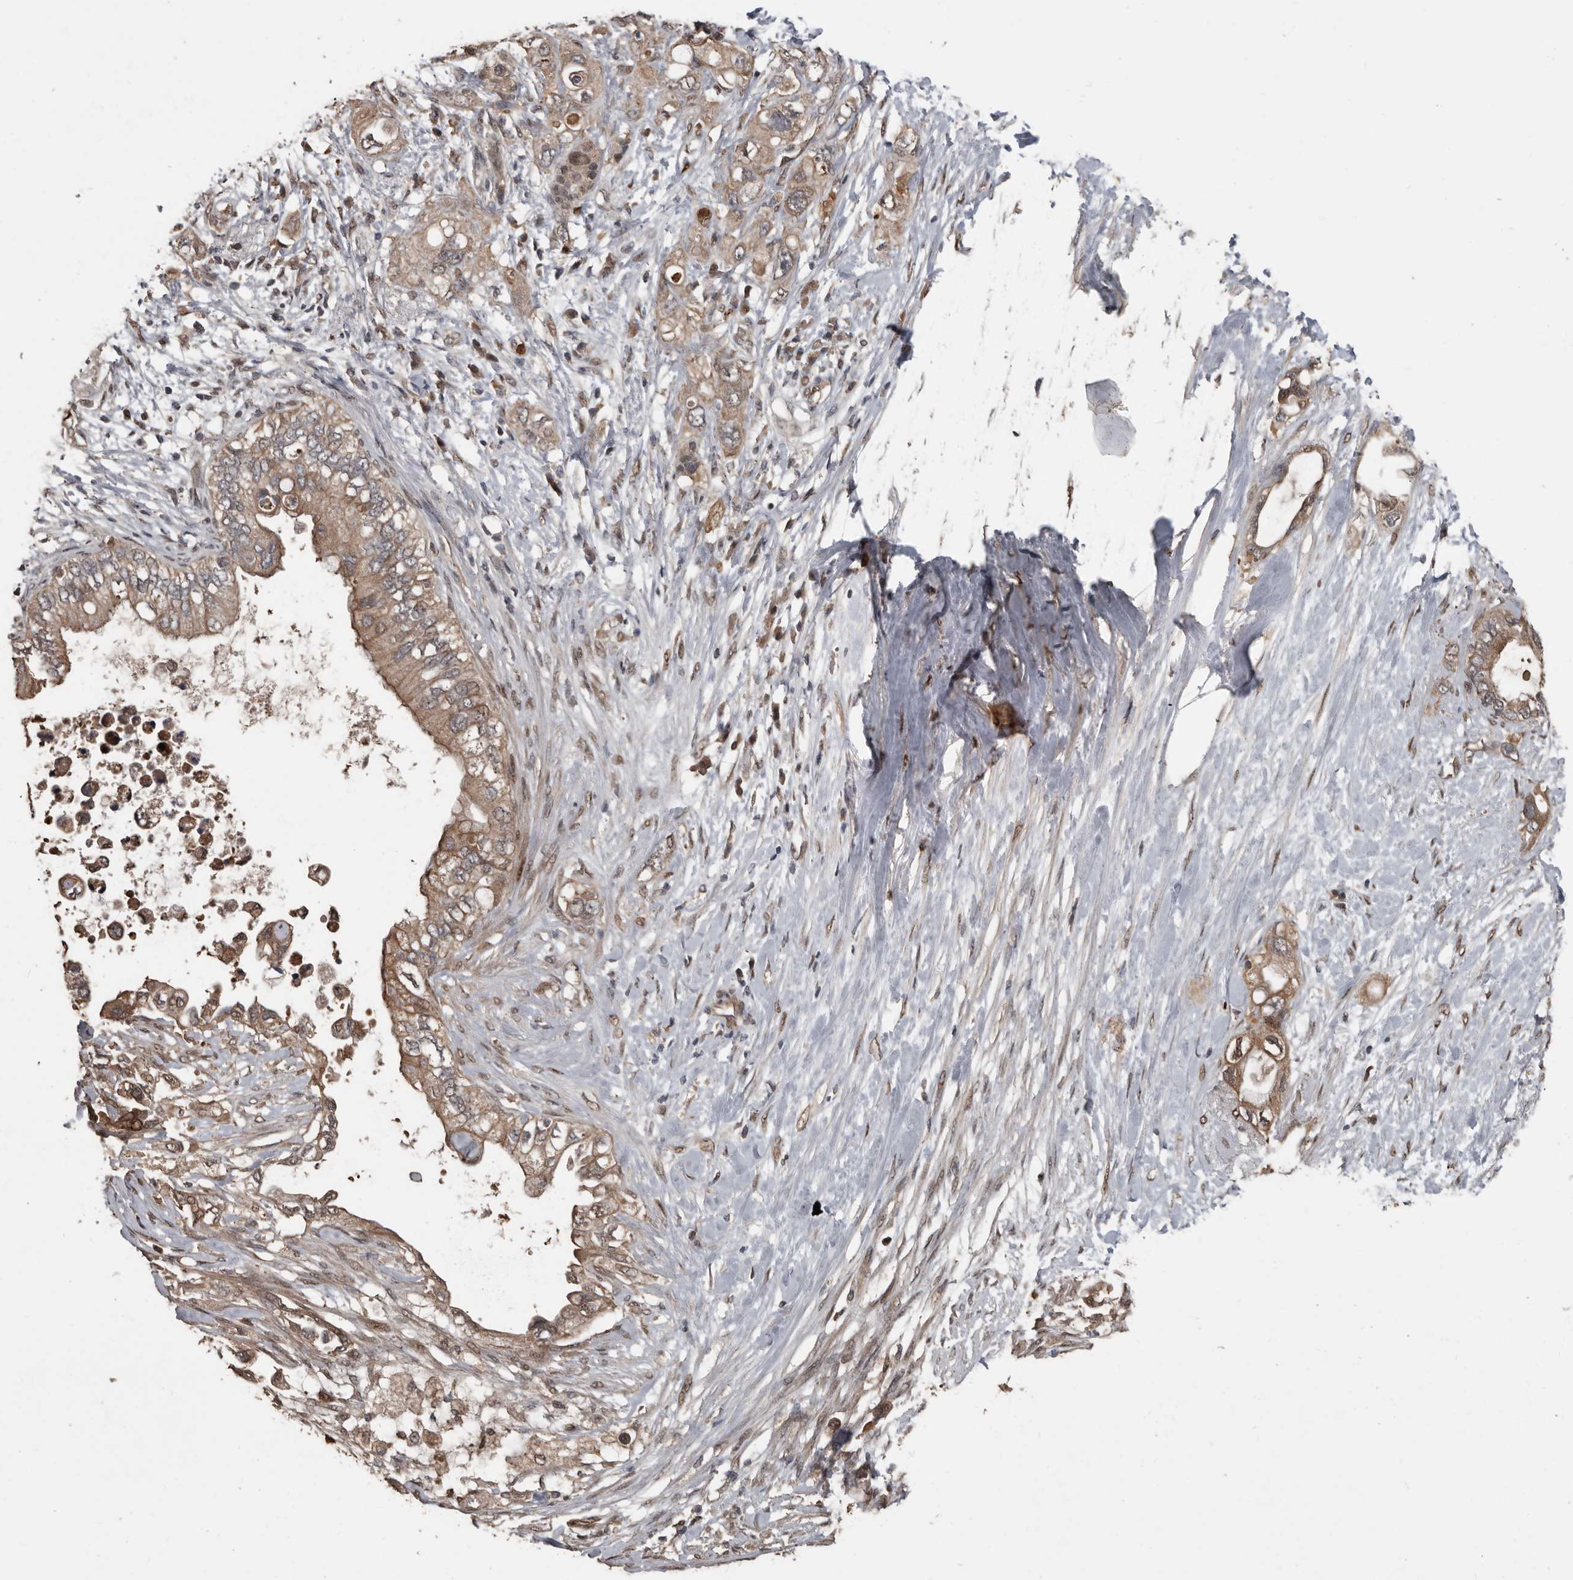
{"staining": {"intensity": "moderate", "quantity": ">75%", "location": "cytoplasmic/membranous"}, "tissue": "pancreatic cancer", "cell_type": "Tumor cells", "image_type": "cancer", "snomed": [{"axis": "morphology", "description": "Adenocarcinoma, NOS"}, {"axis": "topography", "description": "Pancreas"}], "caption": "Moderate cytoplasmic/membranous expression is appreciated in about >75% of tumor cells in pancreatic cancer (adenocarcinoma).", "gene": "FSBP", "patient": {"sex": "female", "age": 56}}